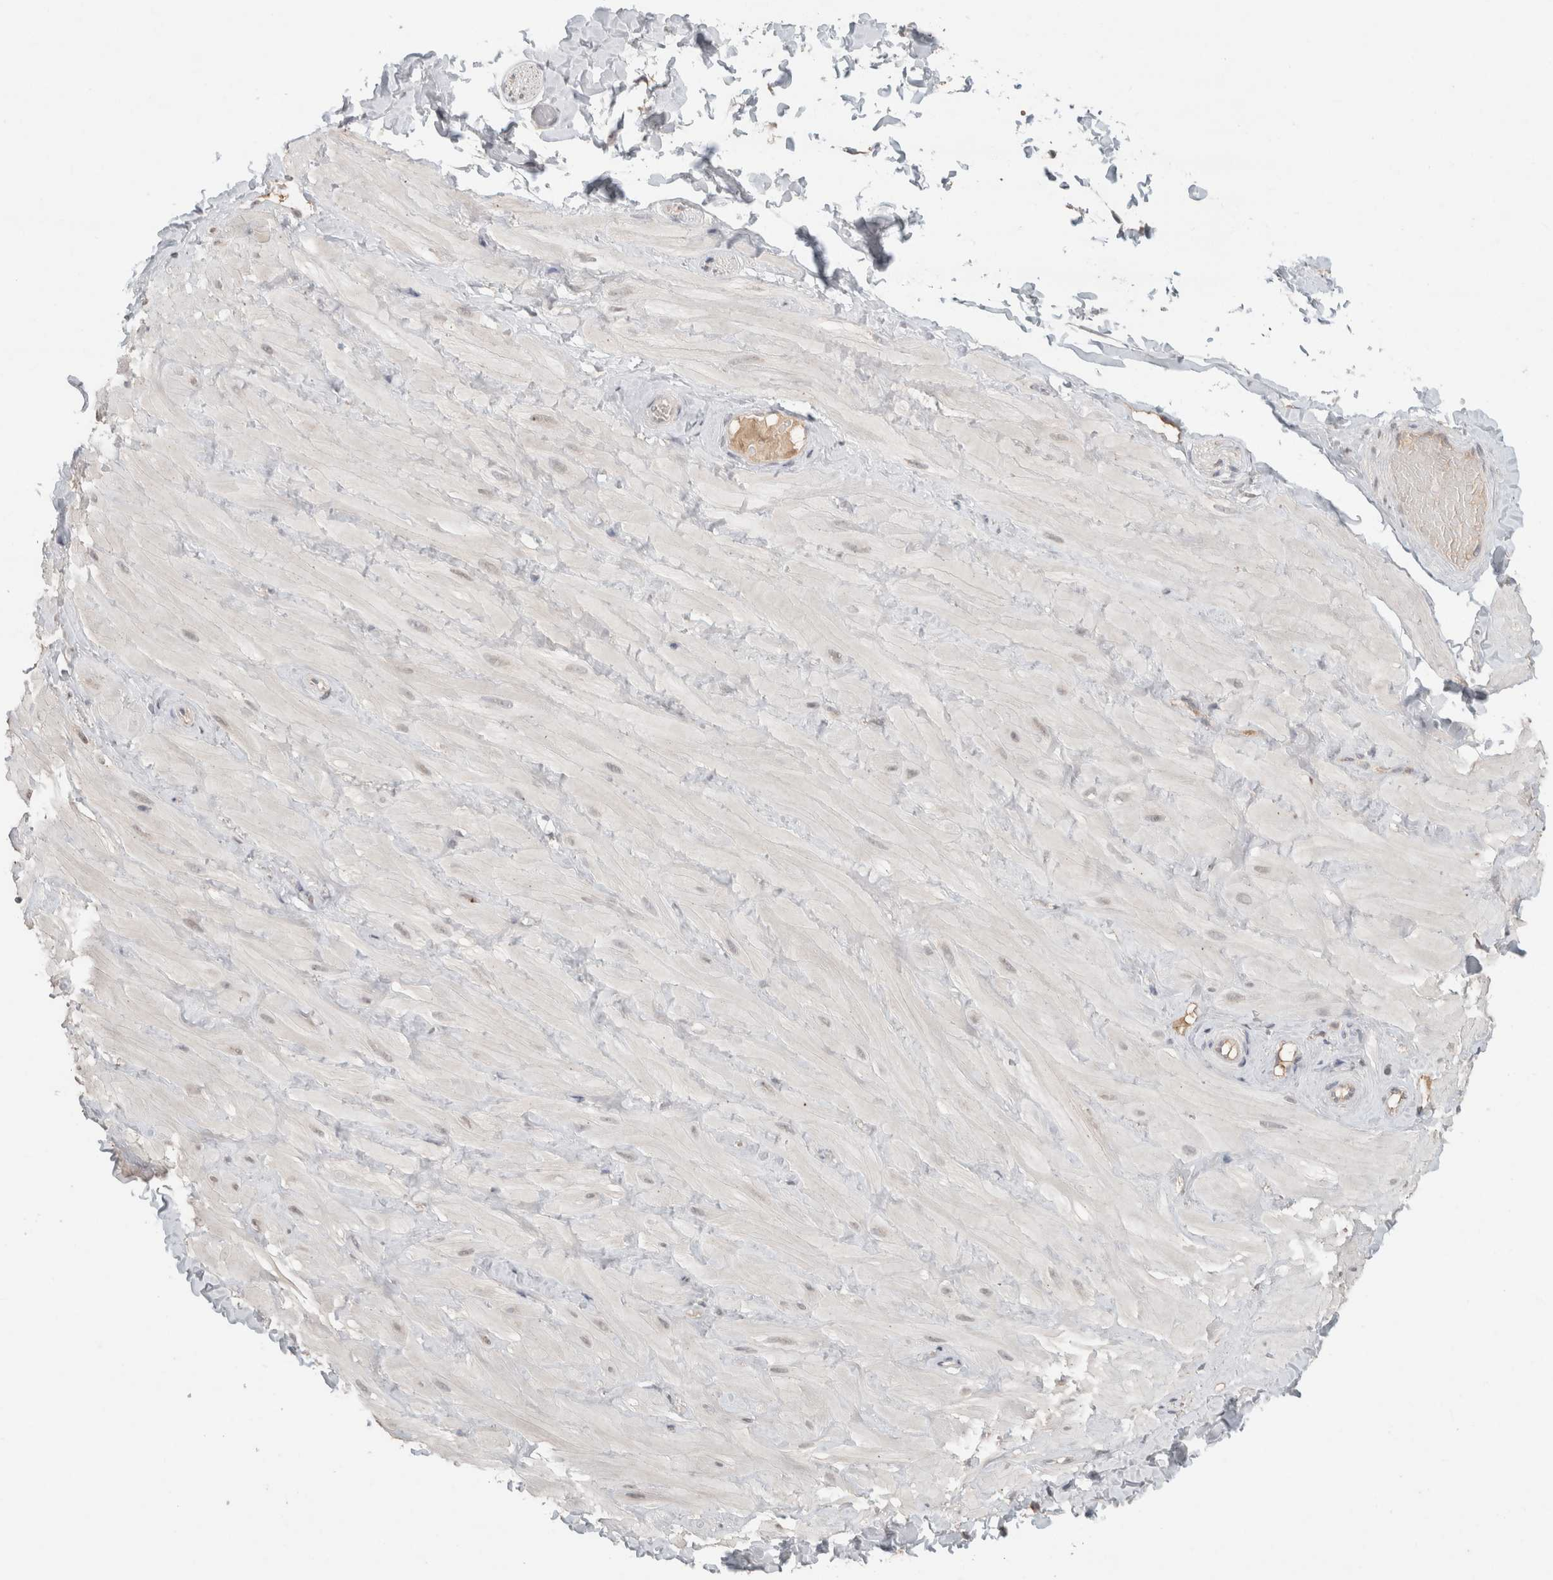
{"staining": {"intensity": "negative", "quantity": "none", "location": "none"}, "tissue": "adipose tissue", "cell_type": "Adipocytes", "image_type": "normal", "snomed": [{"axis": "morphology", "description": "Normal tissue, NOS"}, {"axis": "topography", "description": "Adipose tissue"}, {"axis": "topography", "description": "Vascular tissue"}, {"axis": "topography", "description": "Peripheral nerve tissue"}], "caption": "This is an immunohistochemistry photomicrograph of unremarkable human adipose tissue. There is no positivity in adipocytes.", "gene": "TRAT1", "patient": {"sex": "male", "age": 25}}